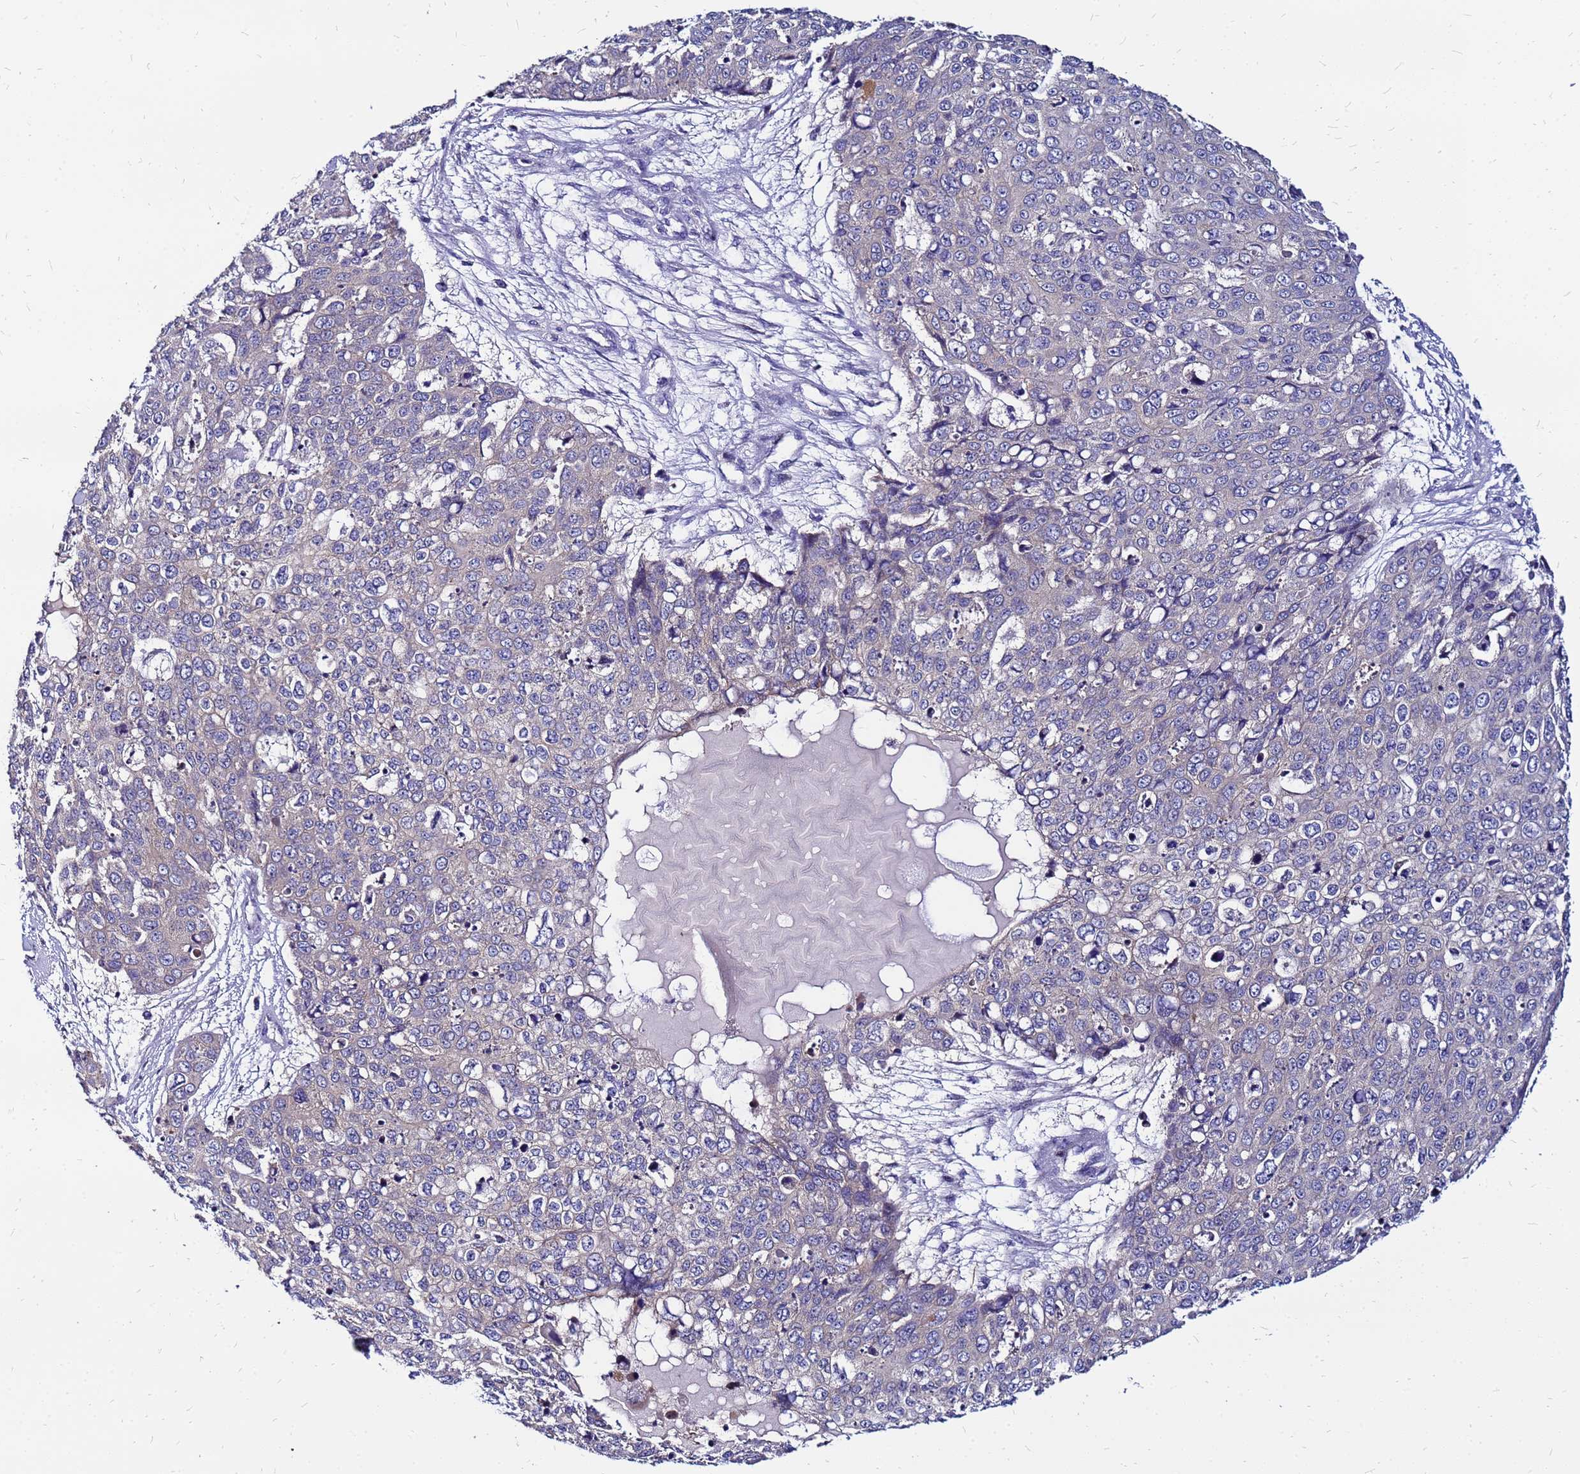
{"staining": {"intensity": "negative", "quantity": "none", "location": "none"}, "tissue": "skin cancer", "cell_type": "Tumor cells", "image_type": "cancer", "snomed": [{"axis": "morphology", "description": "Squamous cell carcinoma, NOS"}, {"axis": "topography", "description": "Skin"}], "caption": "Micrograph shows no protein positivity in tumor cells of skin cancer tissue.", "gene": "ARHGEF5", "patient": {"sex": "male", "age": 71}}